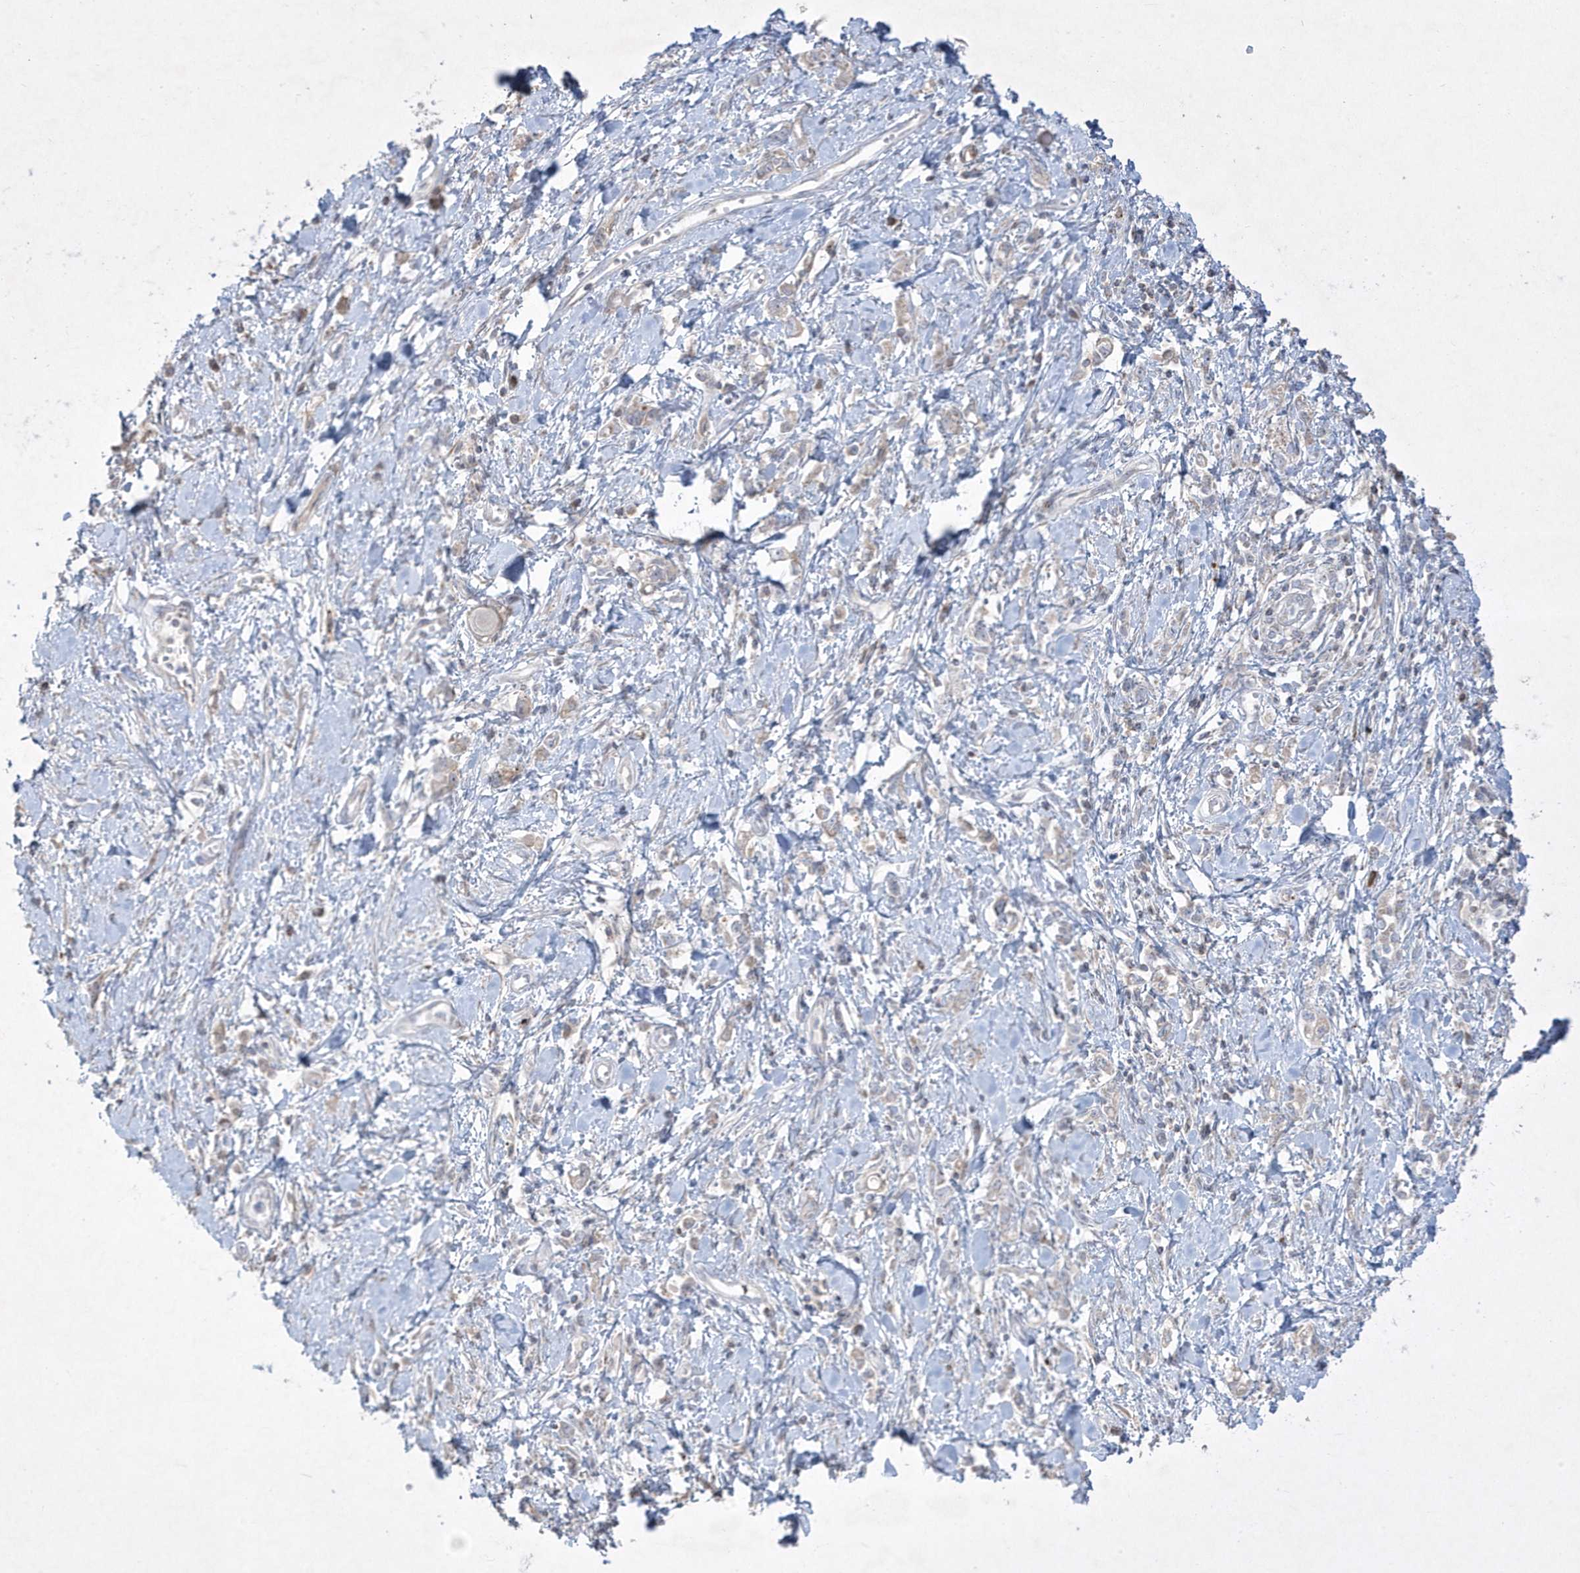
{"staining": {"intensity": "negative", "quantity": "none", "location": "none"}, "tissue": "stomach cancer", "cell_type": "Tumor cells", "image_type": "cancer", "snomed": [{"axis": "morphology", "description": "Adenocarcinoma, NOS"}, {"axis": "topography", "description": "Stomach"}], "caption": "High power microscopy histopathology image of an immunohistochemistry micrograph of stomach cancer (adenocarcinoma), revealing no significant staining in tumor cells.", "gene": "ADAMTSL3", "patient": {"sex": "female", "age": 76}}